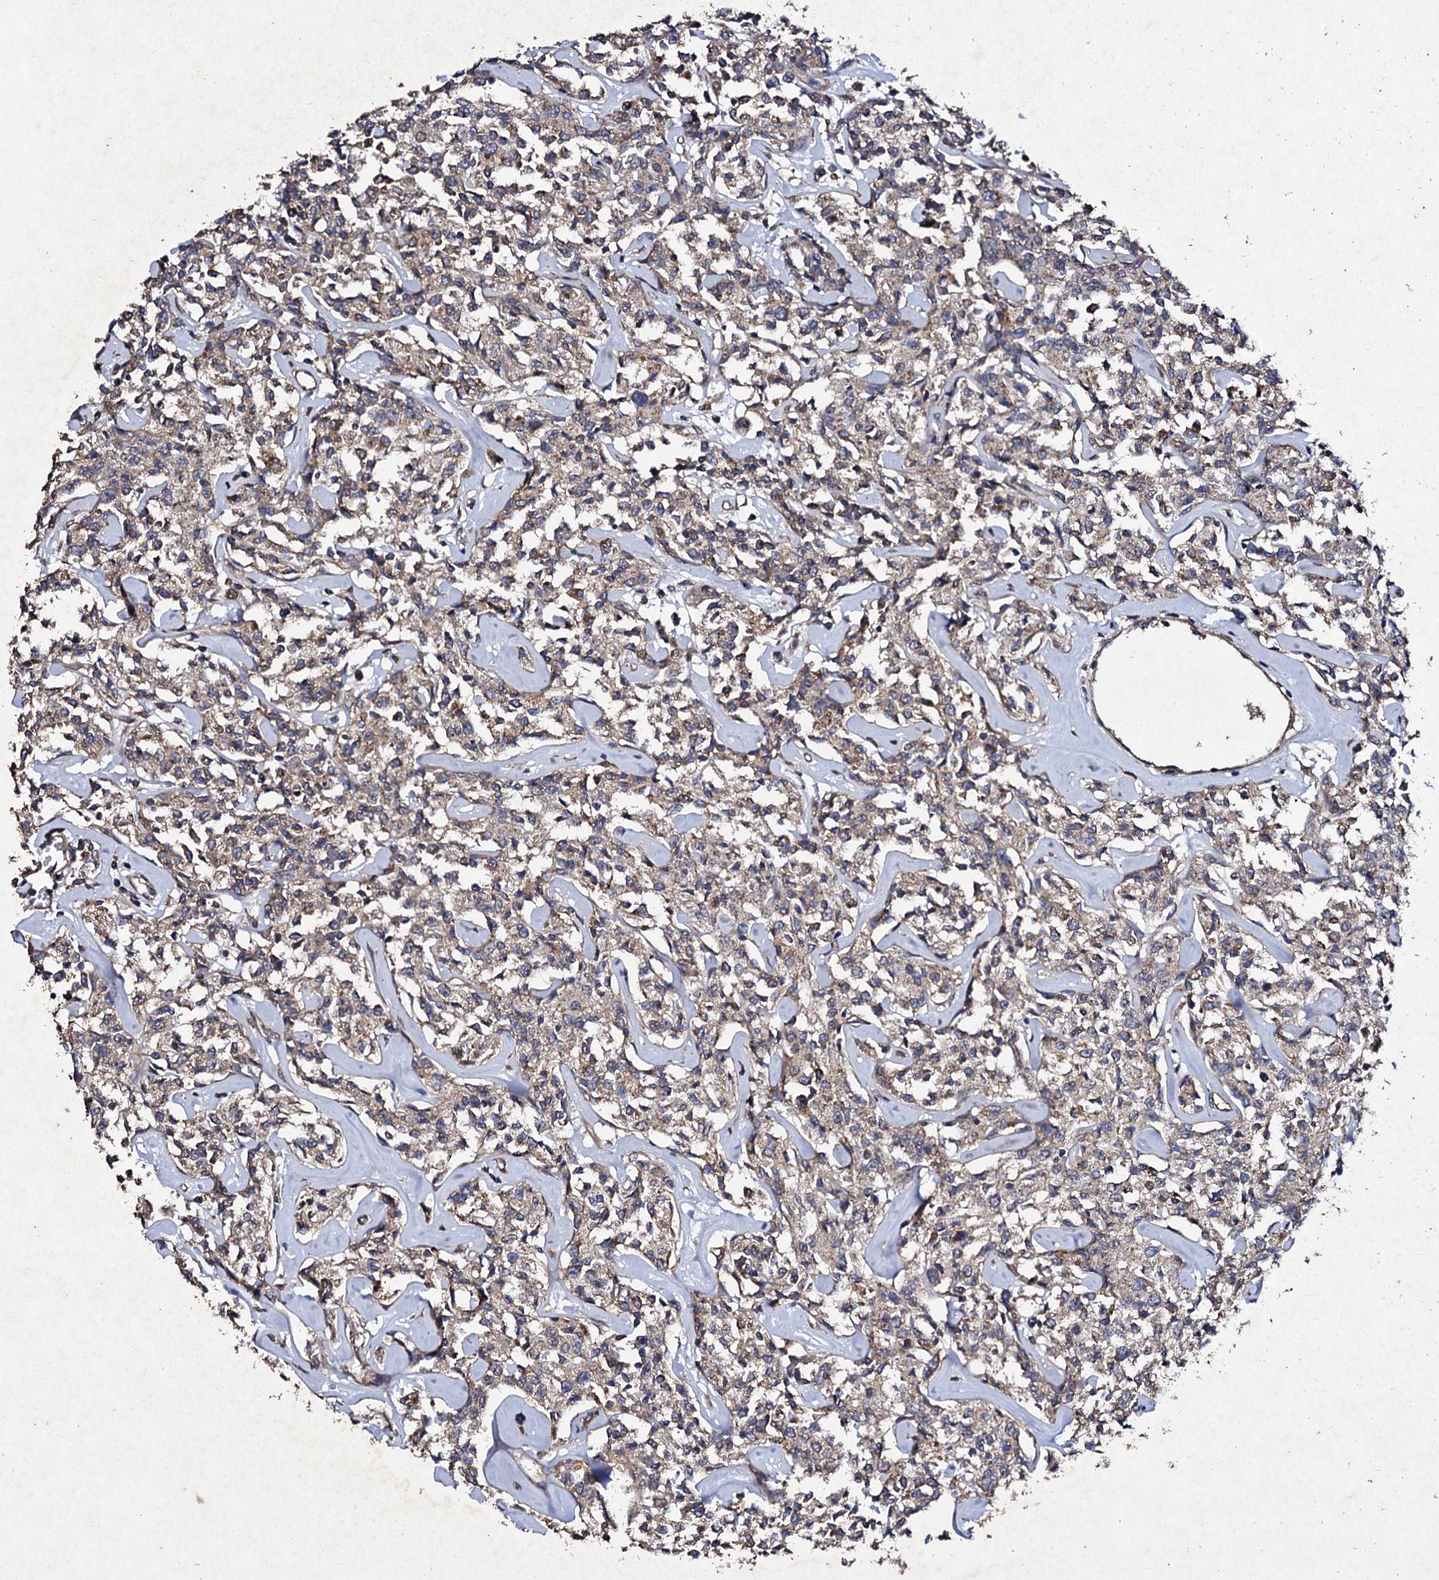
{"staining": {"intensity": "weak", "quantity": ">75%", "location": "cytoplasmic/membranous"}, "tissue": "lymphoma", "cell_type": "Tumor cells", "image_type": "cancer", "snomed": [{"axis": "morphology", "description": "Malignant lymphoma, non-Hodgkin's type, Low grade"}, {"axis": "topography", "description": "Small intestine"}], "caption": "Protein staining of lymphoma tissue exhibits weak cytoplasmic/membranous staining in approximately >75% of tumor cells. (brown staining indicates protein expression, while blue staining denotes nuclei).", "gene": "MOCOS", "patient": {"sex": "female", "age": 59}}